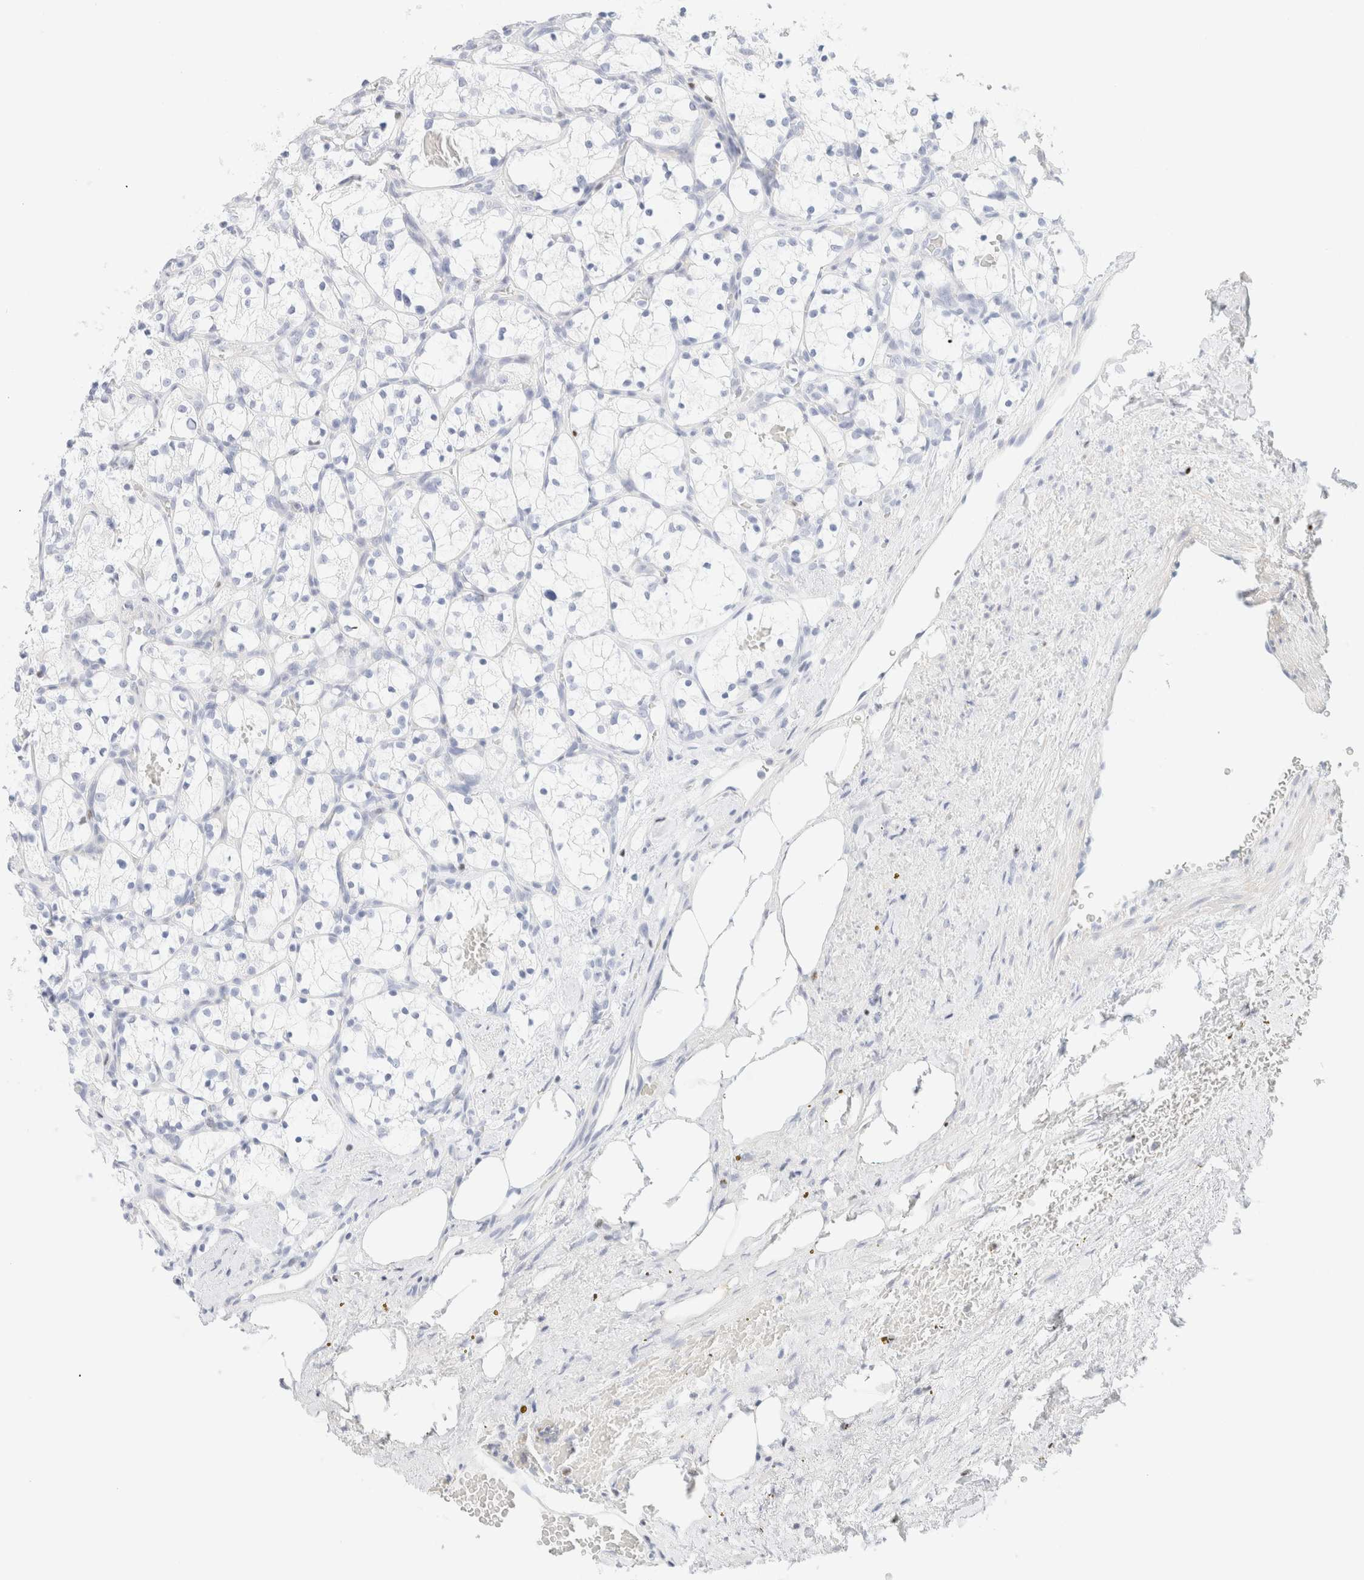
{"staining": {"intensity": "negative", "quantity": "none", "location": "none"}, "tissue": "renal cancer", "cell_type": "Tumor cells", "image_type": "cancer", "snomed": [{"axis": "morphology", "description": "Adenocarcinoma, NOS"}, {"axis": "topography", "description": "Kidney"}], "caption": "High power microscopy histopathology image of an immunohistochemistry (IHC) photomicrograph of renal cancer, revealing no significant positivity in tumor cells. (DAB (3,3'-diaminobenzidine) immunohistochemistry (IHC) visualized using brightfield microscopy, high magnification).", "gene": "IKZF3", "patient": {"sex": "female", "age": 69}}